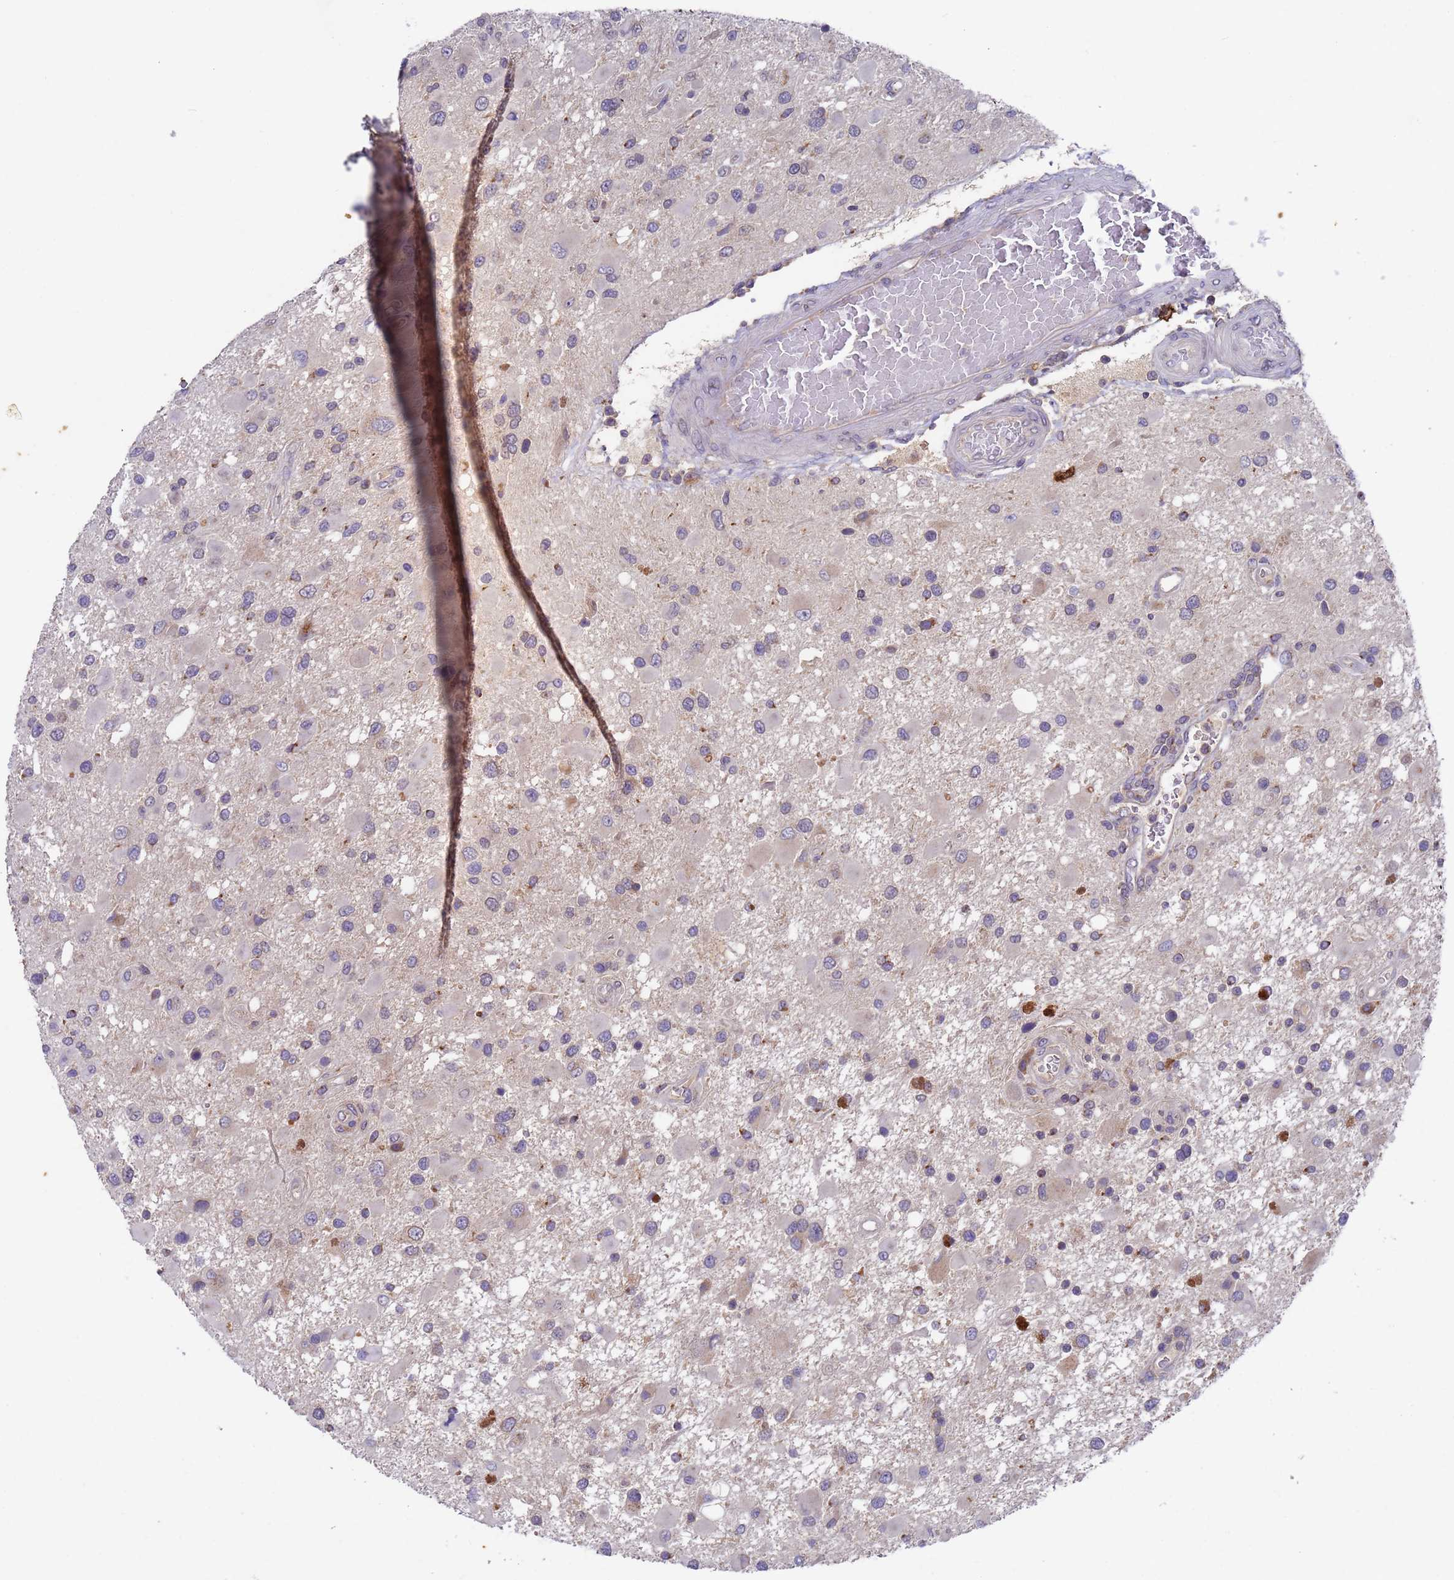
{"staining": {"intensity": "negative", "quantity": "none", "location": "none"}, "tissue": "glioma", "cell_type": "Tumor cells", "image_type": "cancer", "snomed": [{"axis": "morphology", "description": "Glioma, malignant, High grade"}, {"axis": "topography", "description": "Brain"}], "caption": "This is a micrograph of IHC staining of malignant high-grade glioma, which shows no expression in tumor cells.", "gene": "DCAF12L2", "patient": {"sex": "male", "age": 53}}